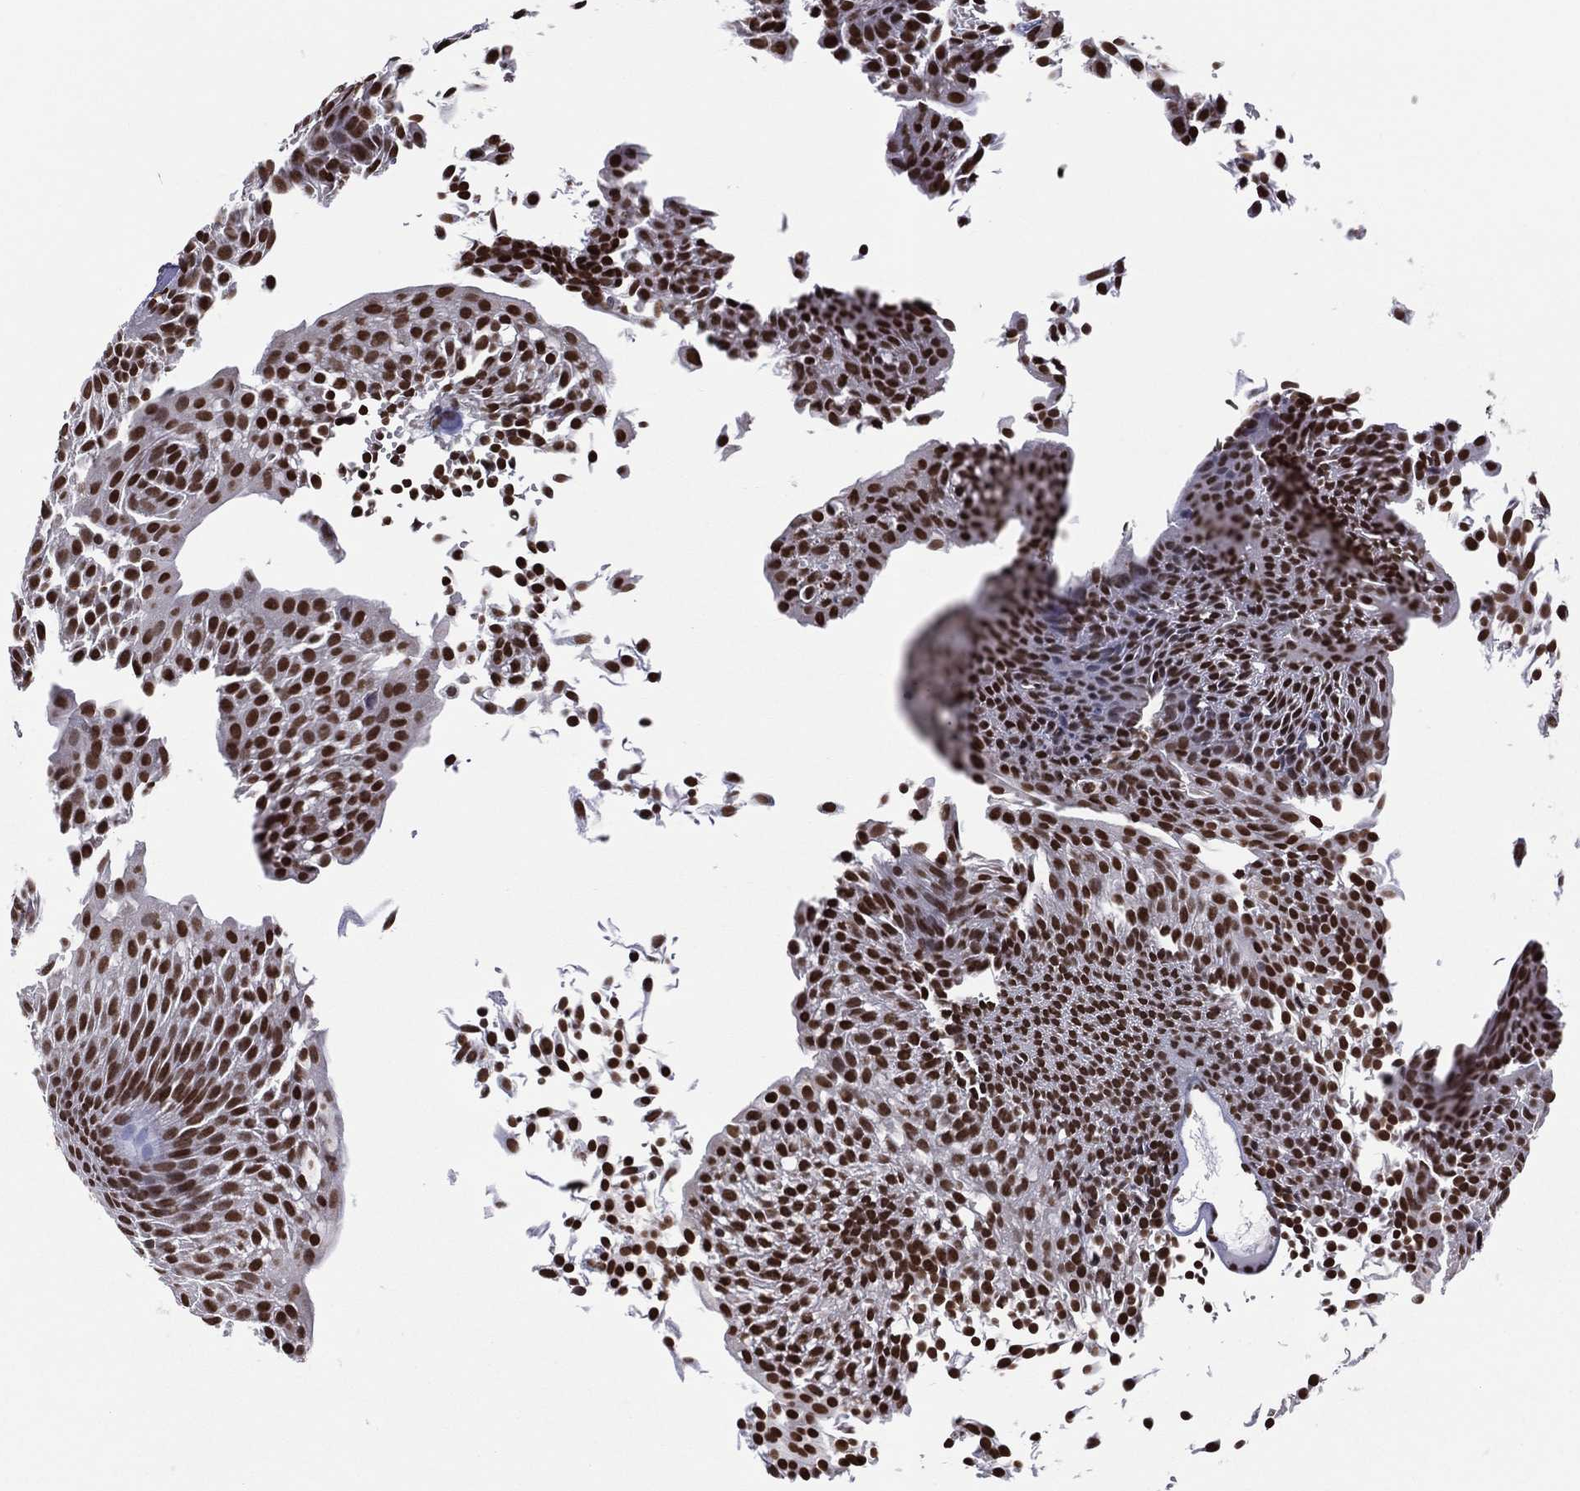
{"staining": {"intensity": "strong", "quantity": ">75%", "location": "nuclear"}, "tissue": "urothelial cancer", "cell_type": "Tumor cells", "image_type": "cancer", "snomed": [{"axis": "morphology", "description": "Urothelial carcinoma, Low grade"}, {"axis": "topography", "description": "Urinary bladder"}], "caption": "The immunohistochemical stain labels strong nuclear staining in tumor cells of urothelial cancer tissue.", "gene": "ZNF7", "patient": {"sex": "male", "age": 52}}